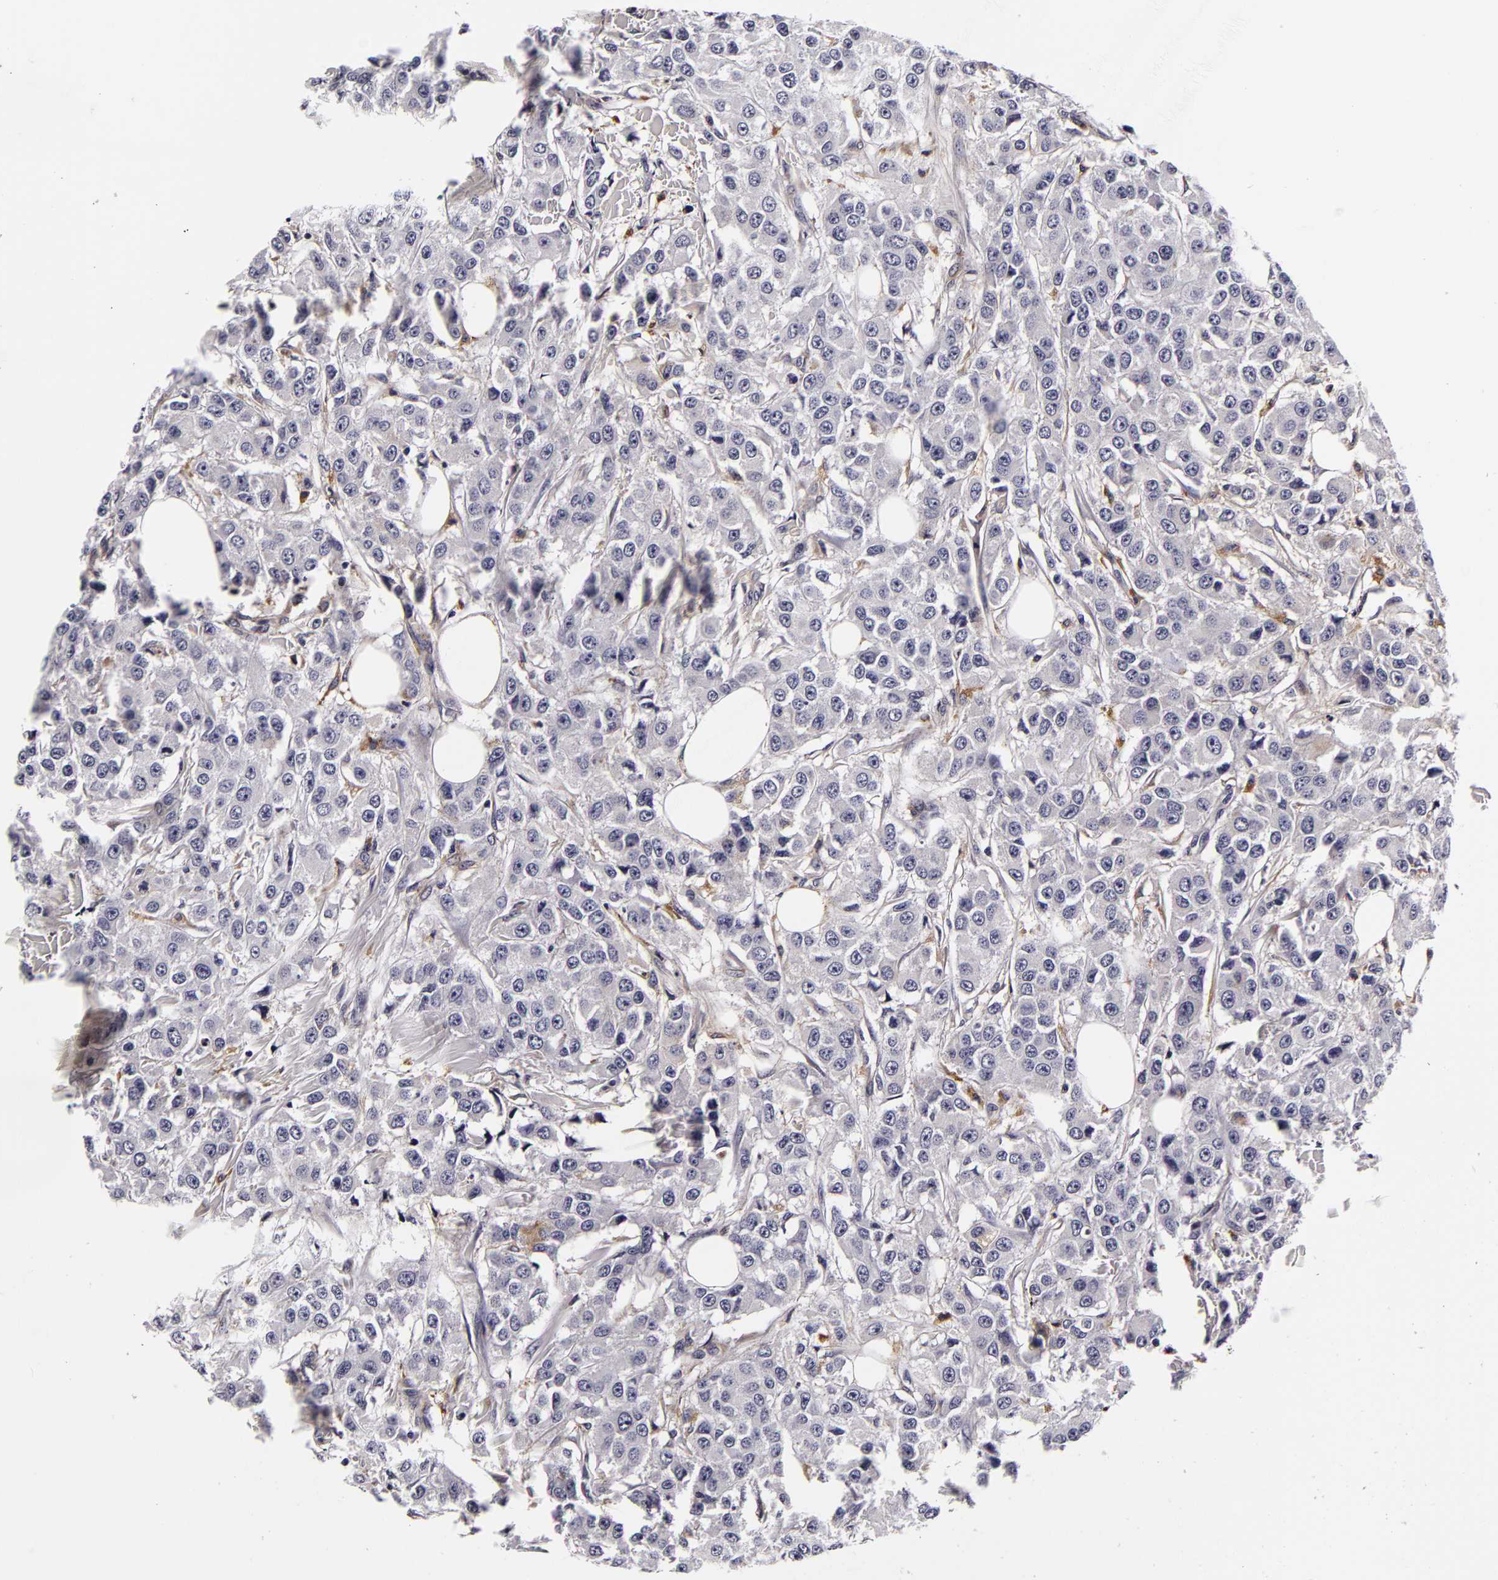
{"staining": {"intensity": "negative", "quantity": "none", "location": "none"}, "tissue": "breast cancer", "cell_type": "Tumor cells", "image_type": "cancer", "snomed": [{"axis": "morphology", "description": "Duct carcinoma"}, {"axis": "topography", "description": "Breast"}], "caption": "Protein analysis of intraductal carcinoma (breast) reveals no significant positivity in tumor cells.", "gene": "LGALS3BP", "patient": {"sex": "female", "age": 58}}